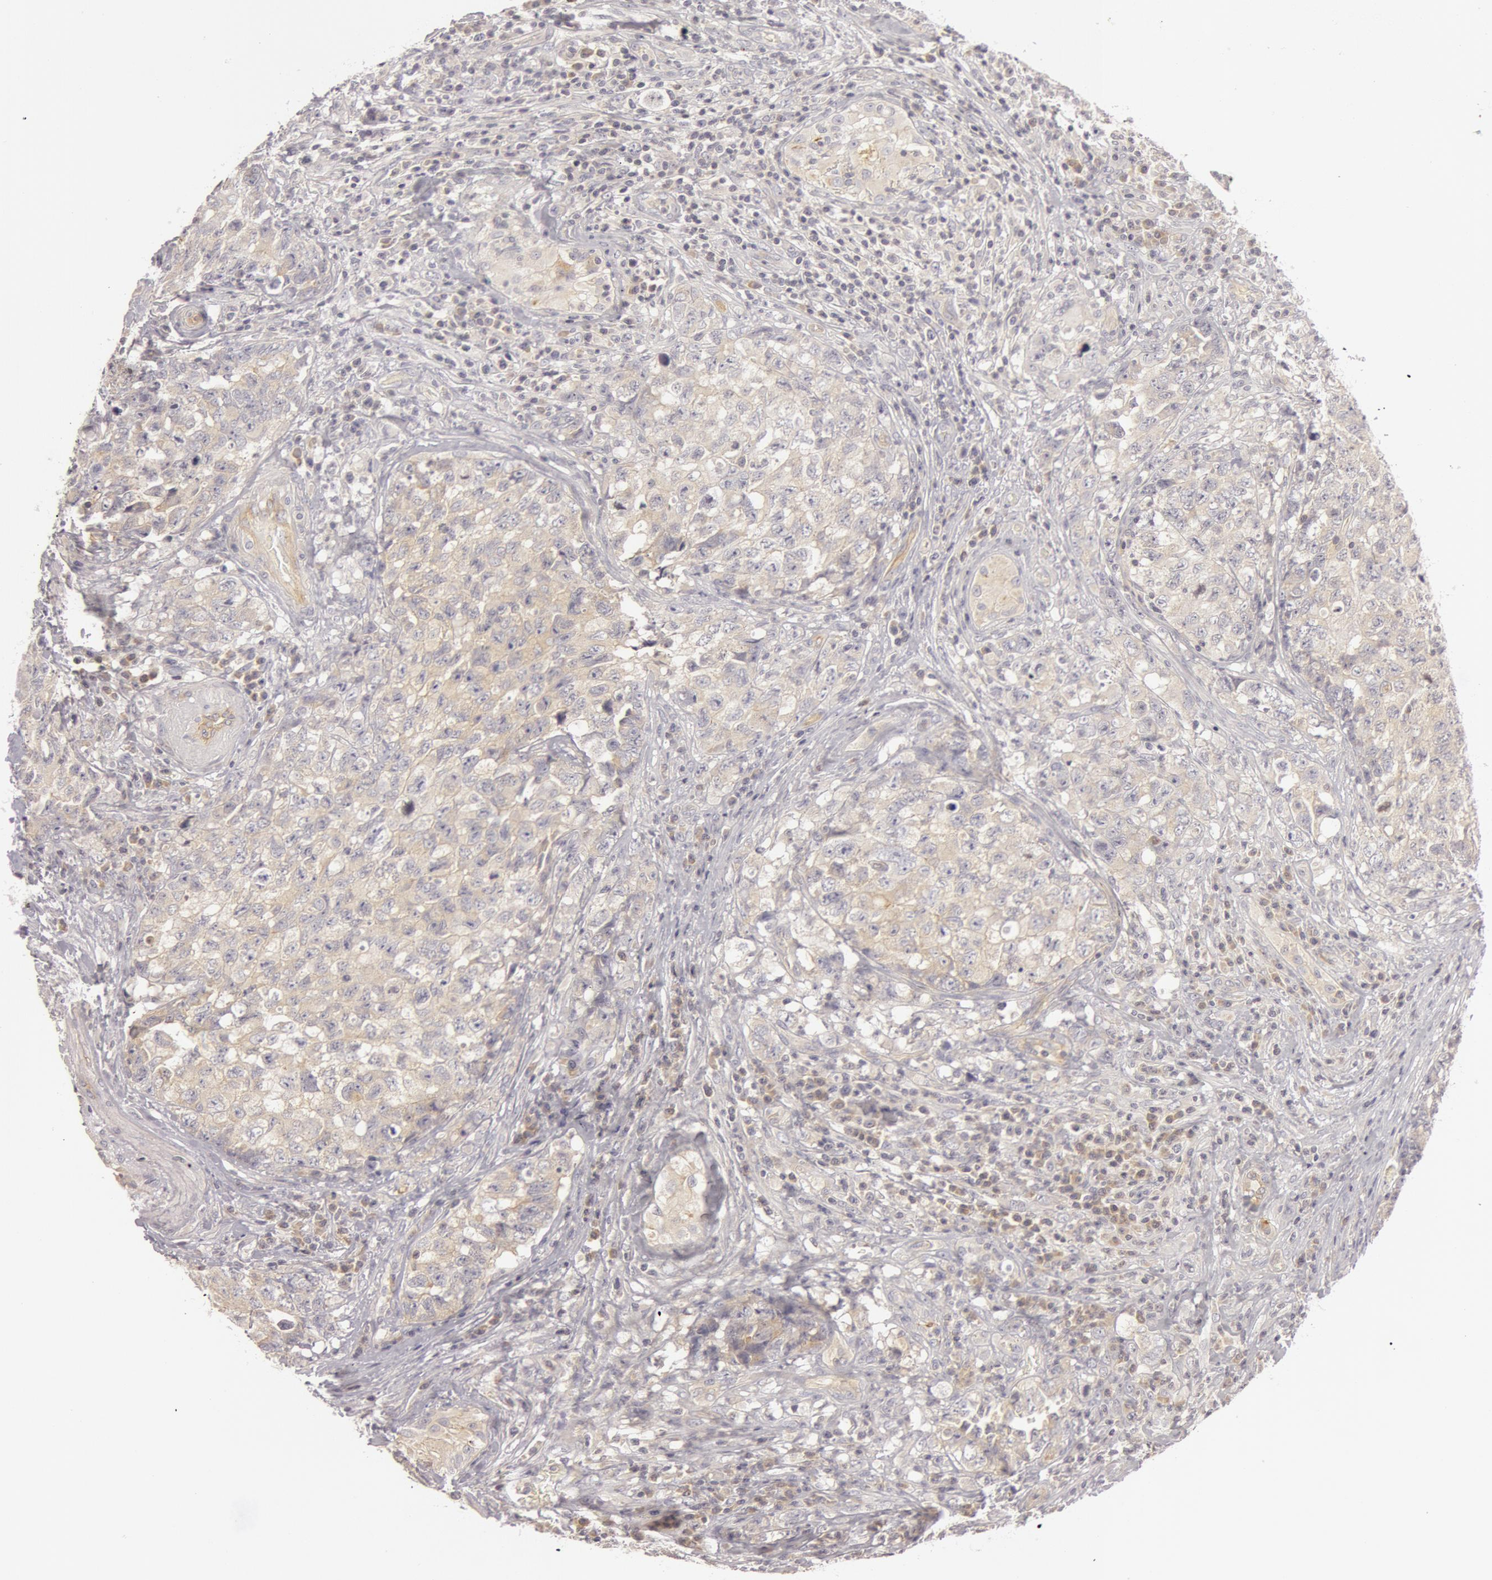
{"staining": {"intensity": "weak", "quantity": "25%-75%", "location": "cytoplasmic/membranous"}, "tissue": "testis cancer", "cell_type": "Tumor cells", "image_type": "cancer", "snomed": [{"axis": "morphology", "description": "Carcinoma, Embryonal, NOS"}, {"axis": "topography", "description": "Testis"}], "caption": "Testis cancer stained with a brown dye displays weak cytoplasmic/membranous positive positivity in approximately 25%-75% of tumor cells.", "gene": "RALGAPA1", "patient": {"sex": "male", "age": 31}}